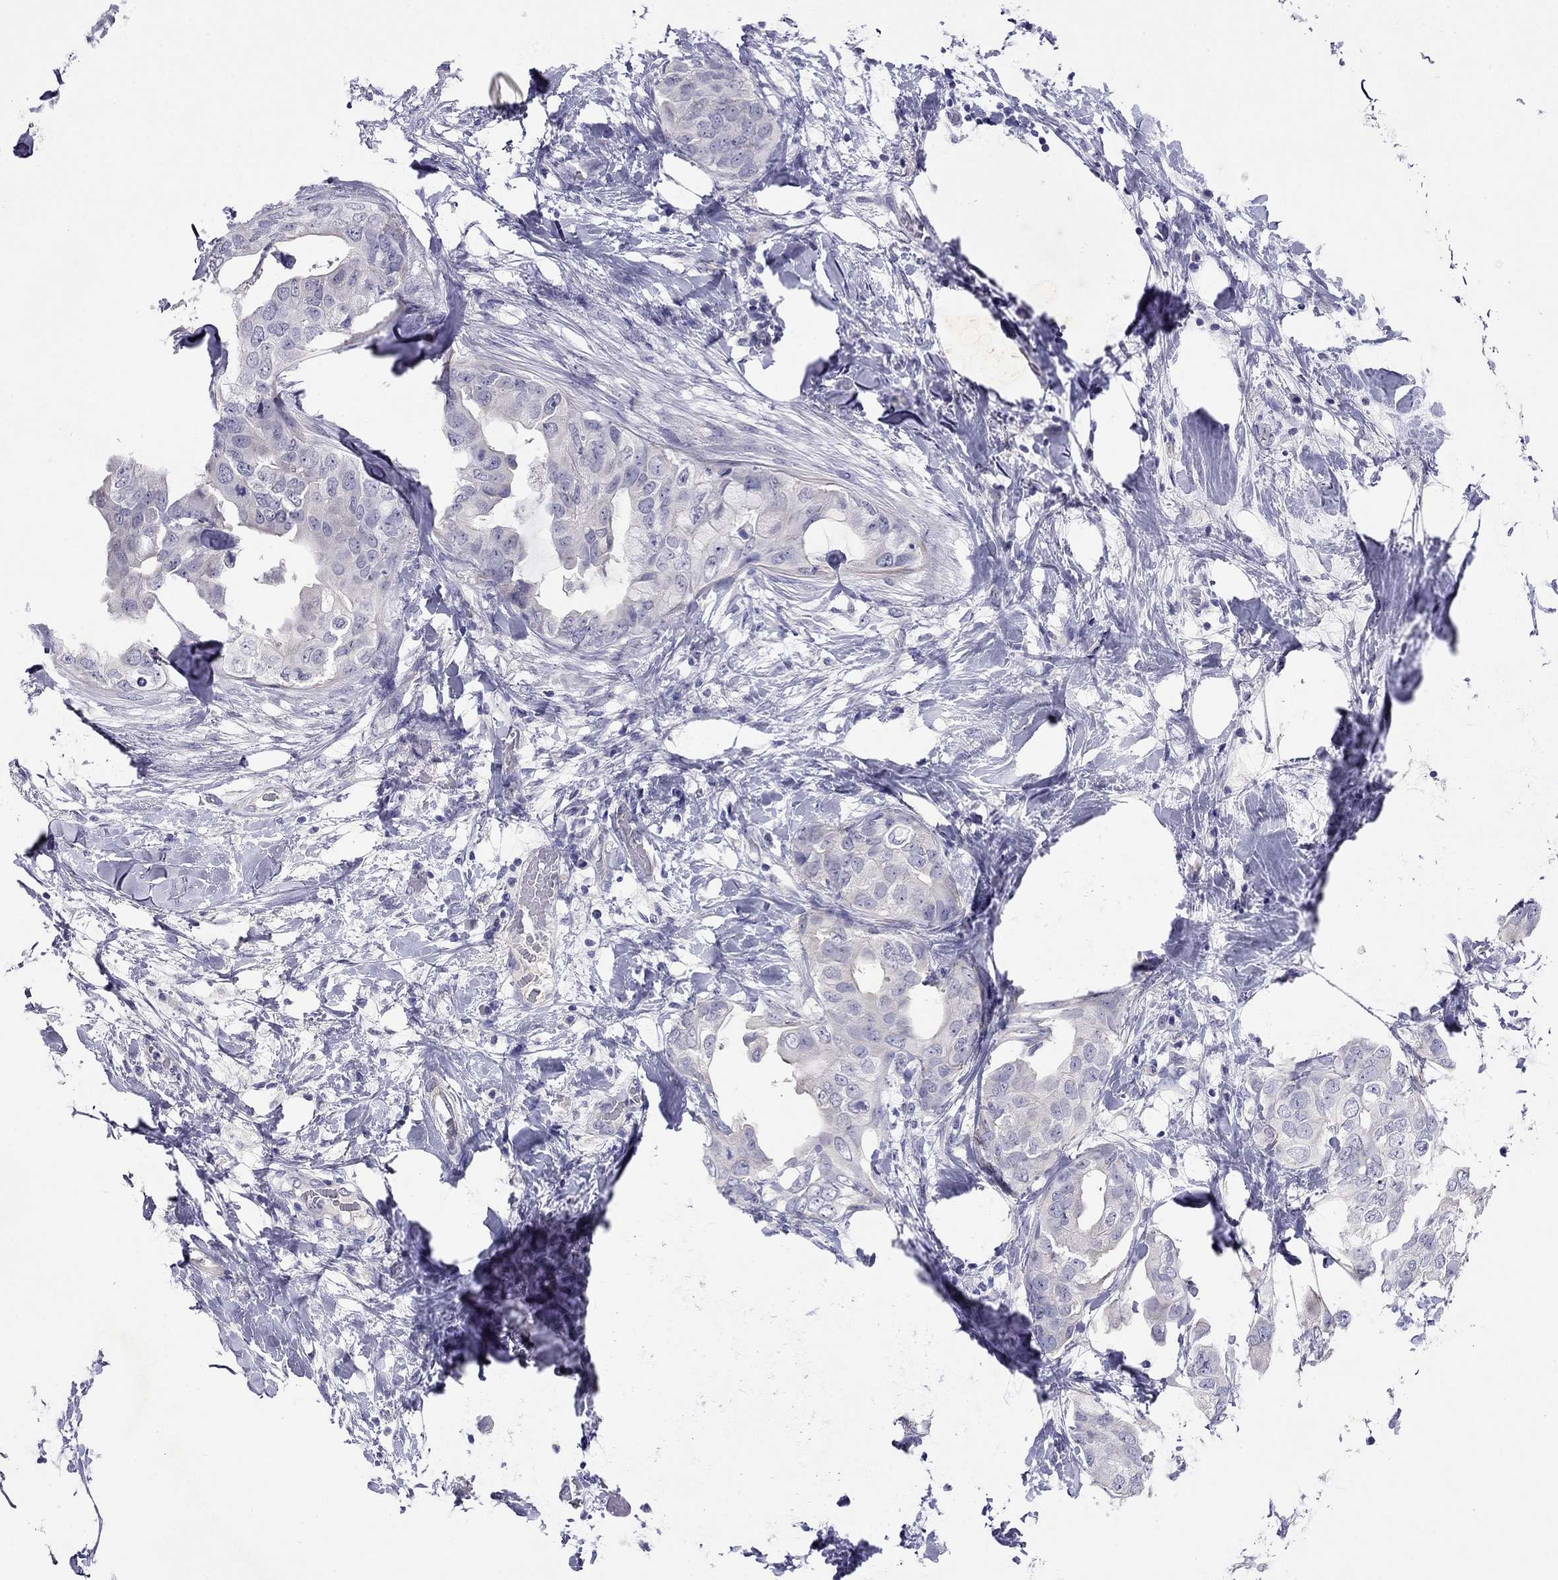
{"staining": {"intensity": "negative", "quantity": "none", "location": "none"}, "tissue": "breast cancer", "cell_type": "Tumor cells", "image_type": "cancer", "snomed": [{"axis": "morphology", "description": "Normal tissue, NOS"}, {"axis": "morphology", "description": "Duct carcinoma"}, {"axis": "topography", "description": "Breast"}], "caption": "There is no significant positivity in tumor cells of breast cancer (invasive ductal carcinoma).", "gene": "CAPNS2", "patient": {"sex": "female", "age": 40}}